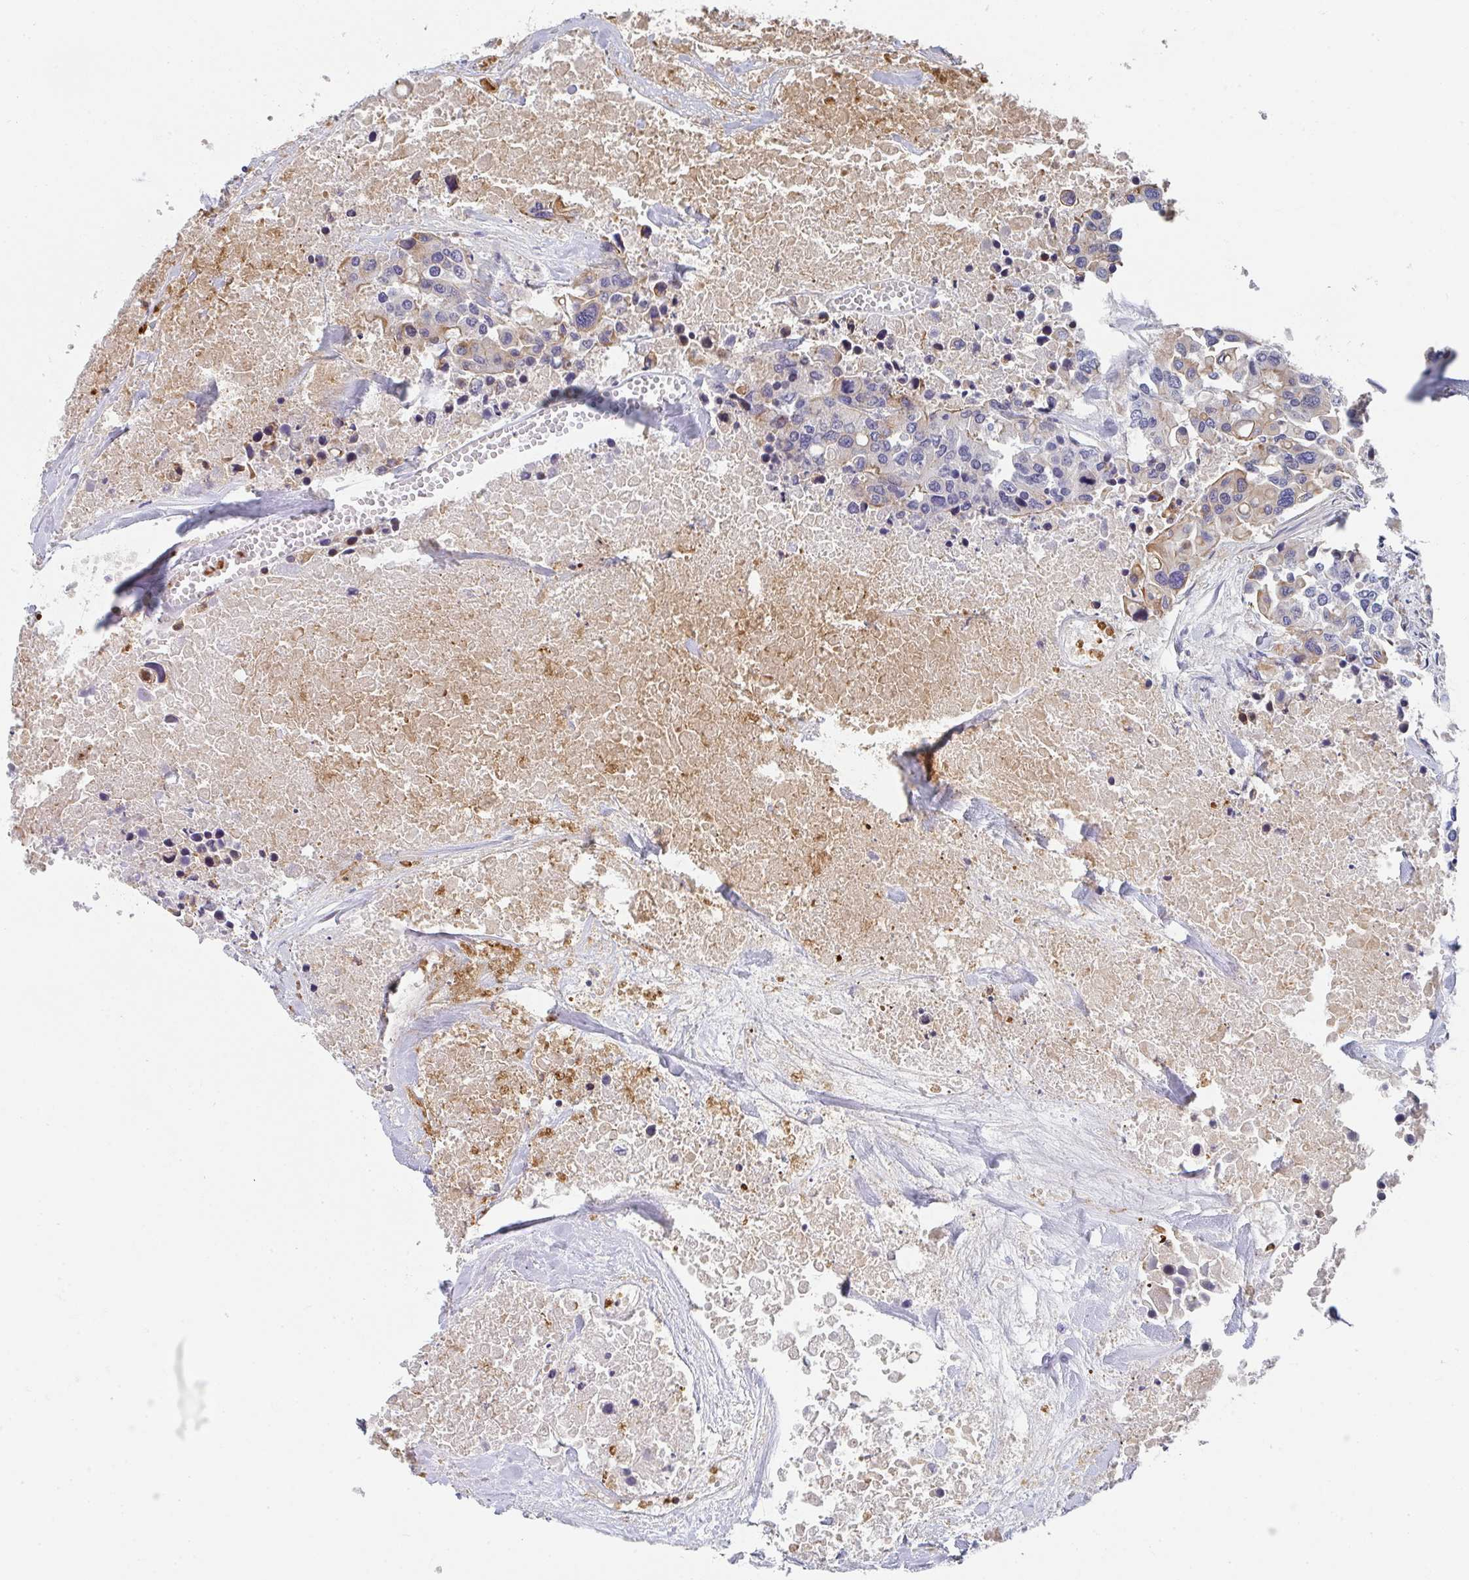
{"staining": {"intensity": "moderate", "quantity": "<25%", "location": "cytoplasmic/membranous"}, "tissue": "colorectal cancer", "cell_type": "Tumor cells", "image_type": "cancer", "snomed": [{"axis": "morphology", "description": "Adenocarcinoma, NOS"}, {"axis": "topography", "description": "Colon"}], "caption": "Immunohistochemistry of human colorectal adenocarcinoma demonstrates low levels of moderate cytoplasmic/membranous expression in approximately <25% of tumor cells. The protein is stained brown, and the nuclei are stained in blue (DAB (3,3'-diaminobenzidine) IHC with brightfield microscopy, high magnification).", "gene": "KLHL33", "patient": {"sex": "male", "age": 77}}